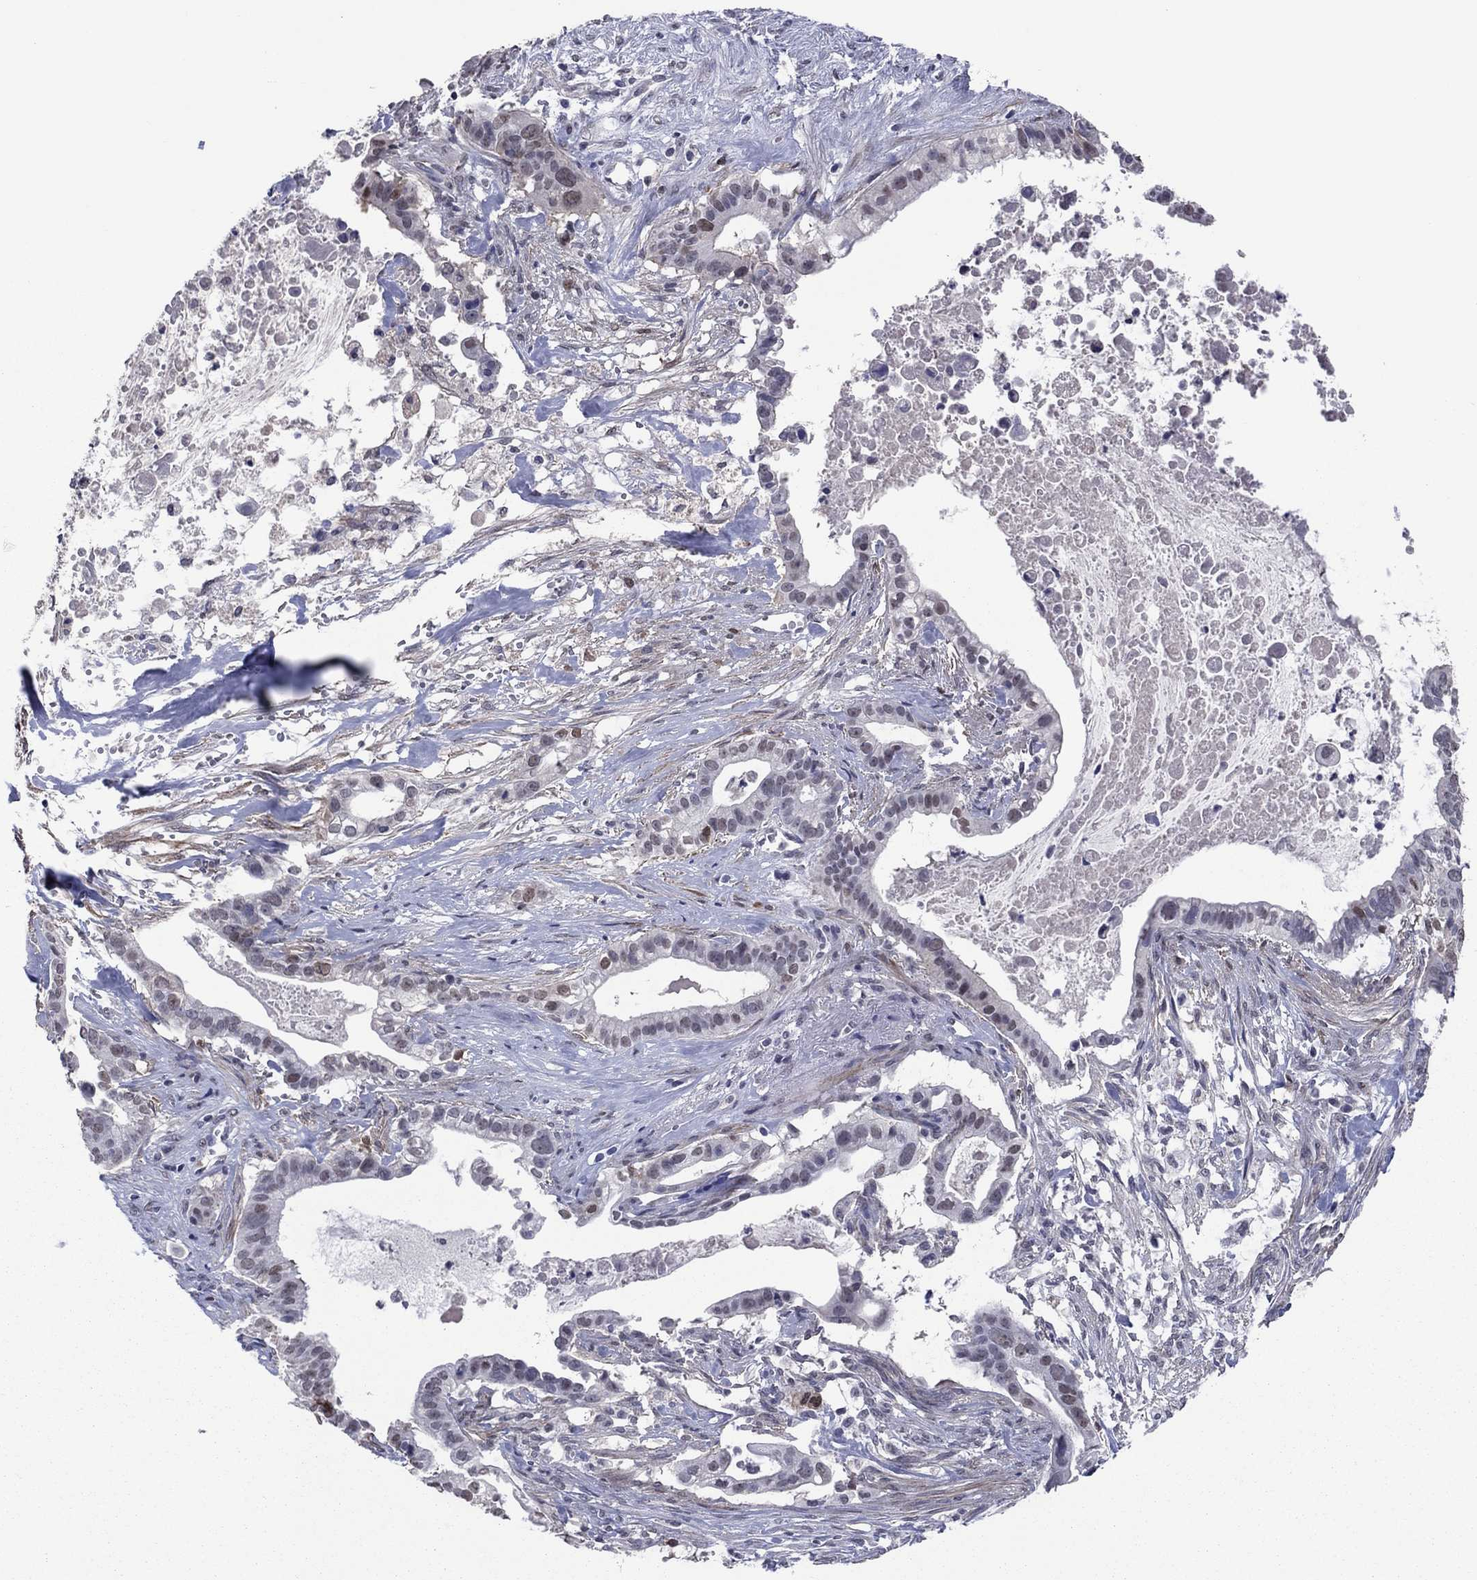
{"staining": {"intensity": "negative", "quantity": "none", "location": "none"}, "tissue": "pancreatic cancer", "cell_type": "Tumor cells", "image_type": "cancer", "snomed": [{"axis": "morphology", "description": "Adenocarcinoma, NOS"}, {"axis": "topography", "description": "Pancreas"}], "caption": "Tumor cells show no significant protein staining in pancreatic cancer.", "gene": "TYMS", "patient": {"sex": "male", "age": 61}}